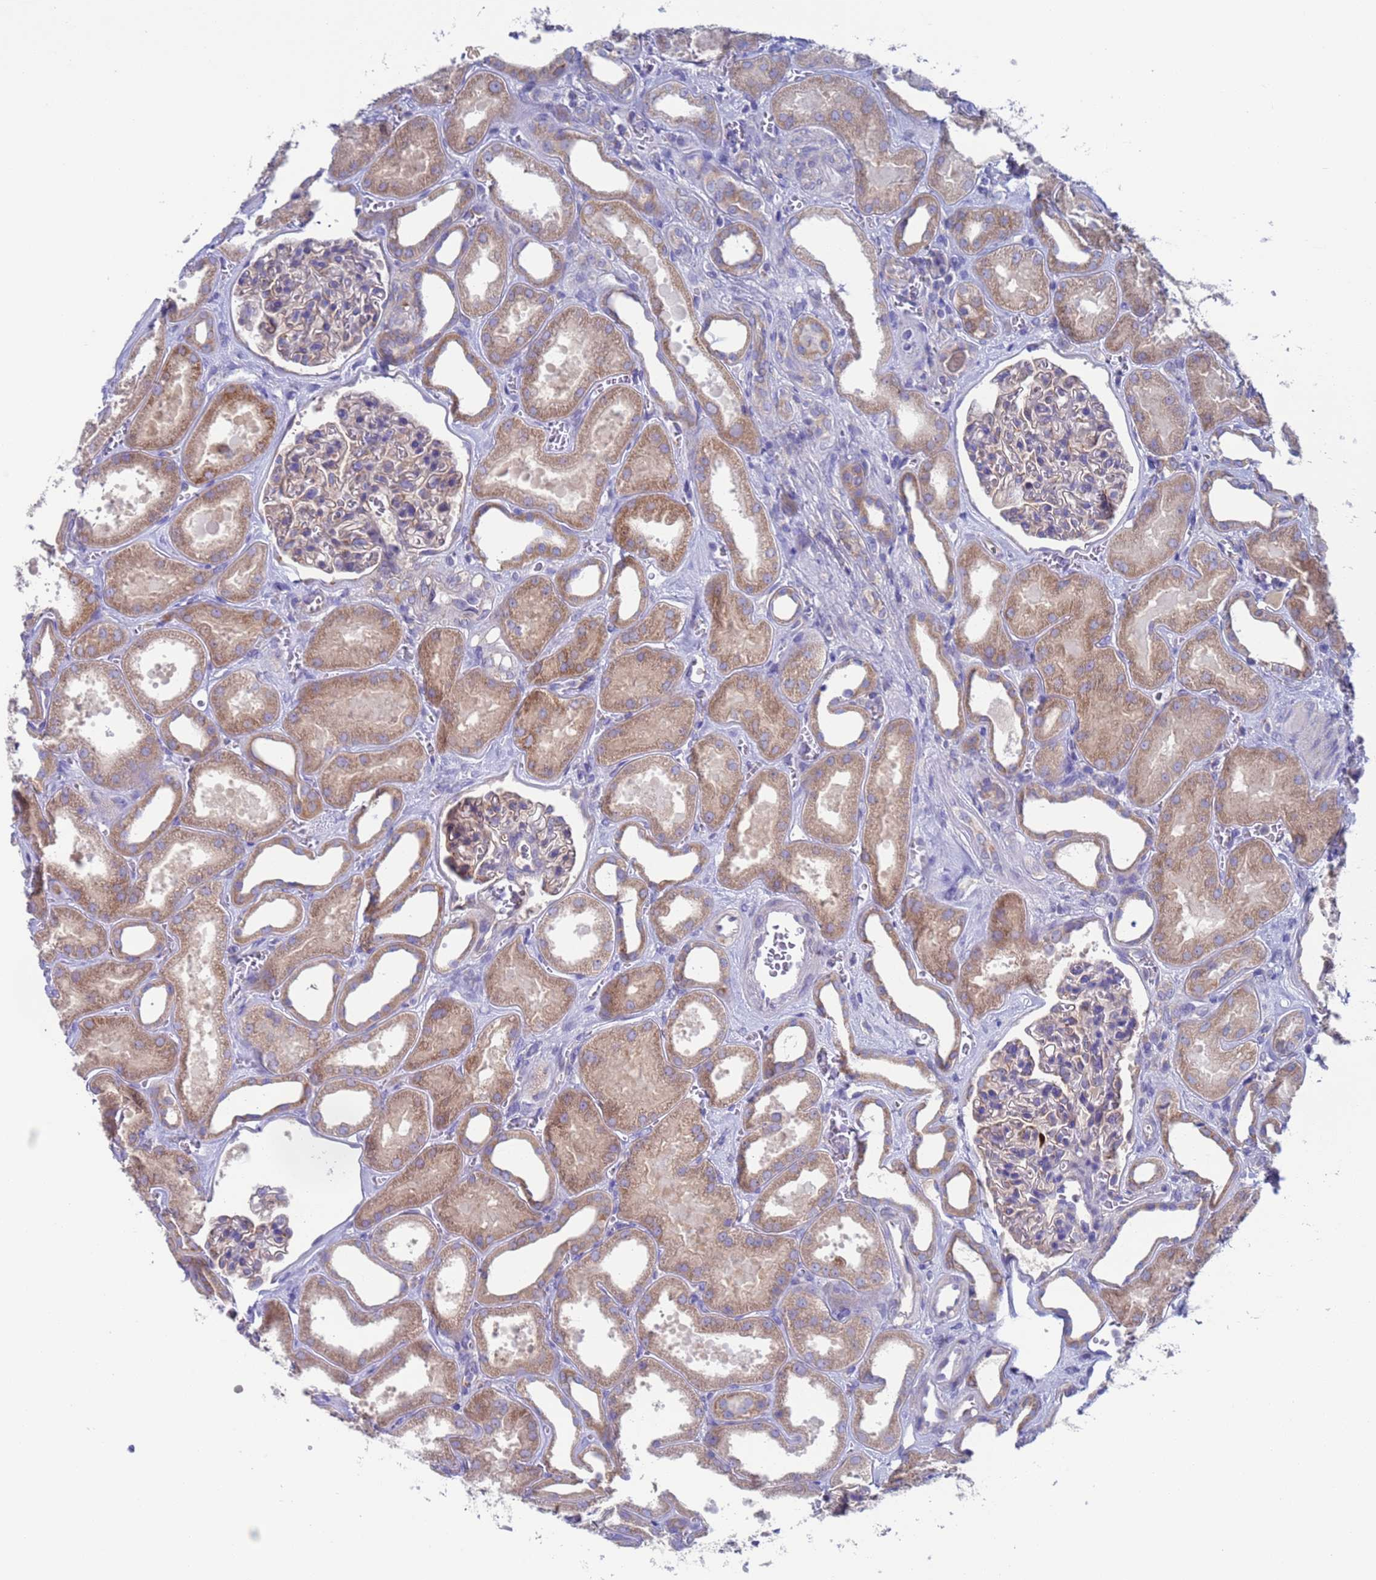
{"staining": {"intensity": "weak", "quantity": "25%-75%", "location": "cytoplasmic/membranous"}, "tissue": "kidney", "cell_type": "Cells in glomeruli", "image_type": "normal", "snomed": [{"axis": "morphology", "description": "Normal tissue, NOS"}, {"axis": "morphology", "description": "Adenocarcinoma, NOS"}, {"axis": "topography", "description": "Kidney"}], "caption": "Benign kidney reveals weak cytoplasmic/membranous positivity in about 25%-75% of cells in glomeruli The staining was performed using DAB (3,3'-diaminobenzidine), with brown indicating positive protein expression. Nuclei are stained blue with hematoxylin..", "gene": "PET117", "patient": {"sex": "female", "age": 68}}